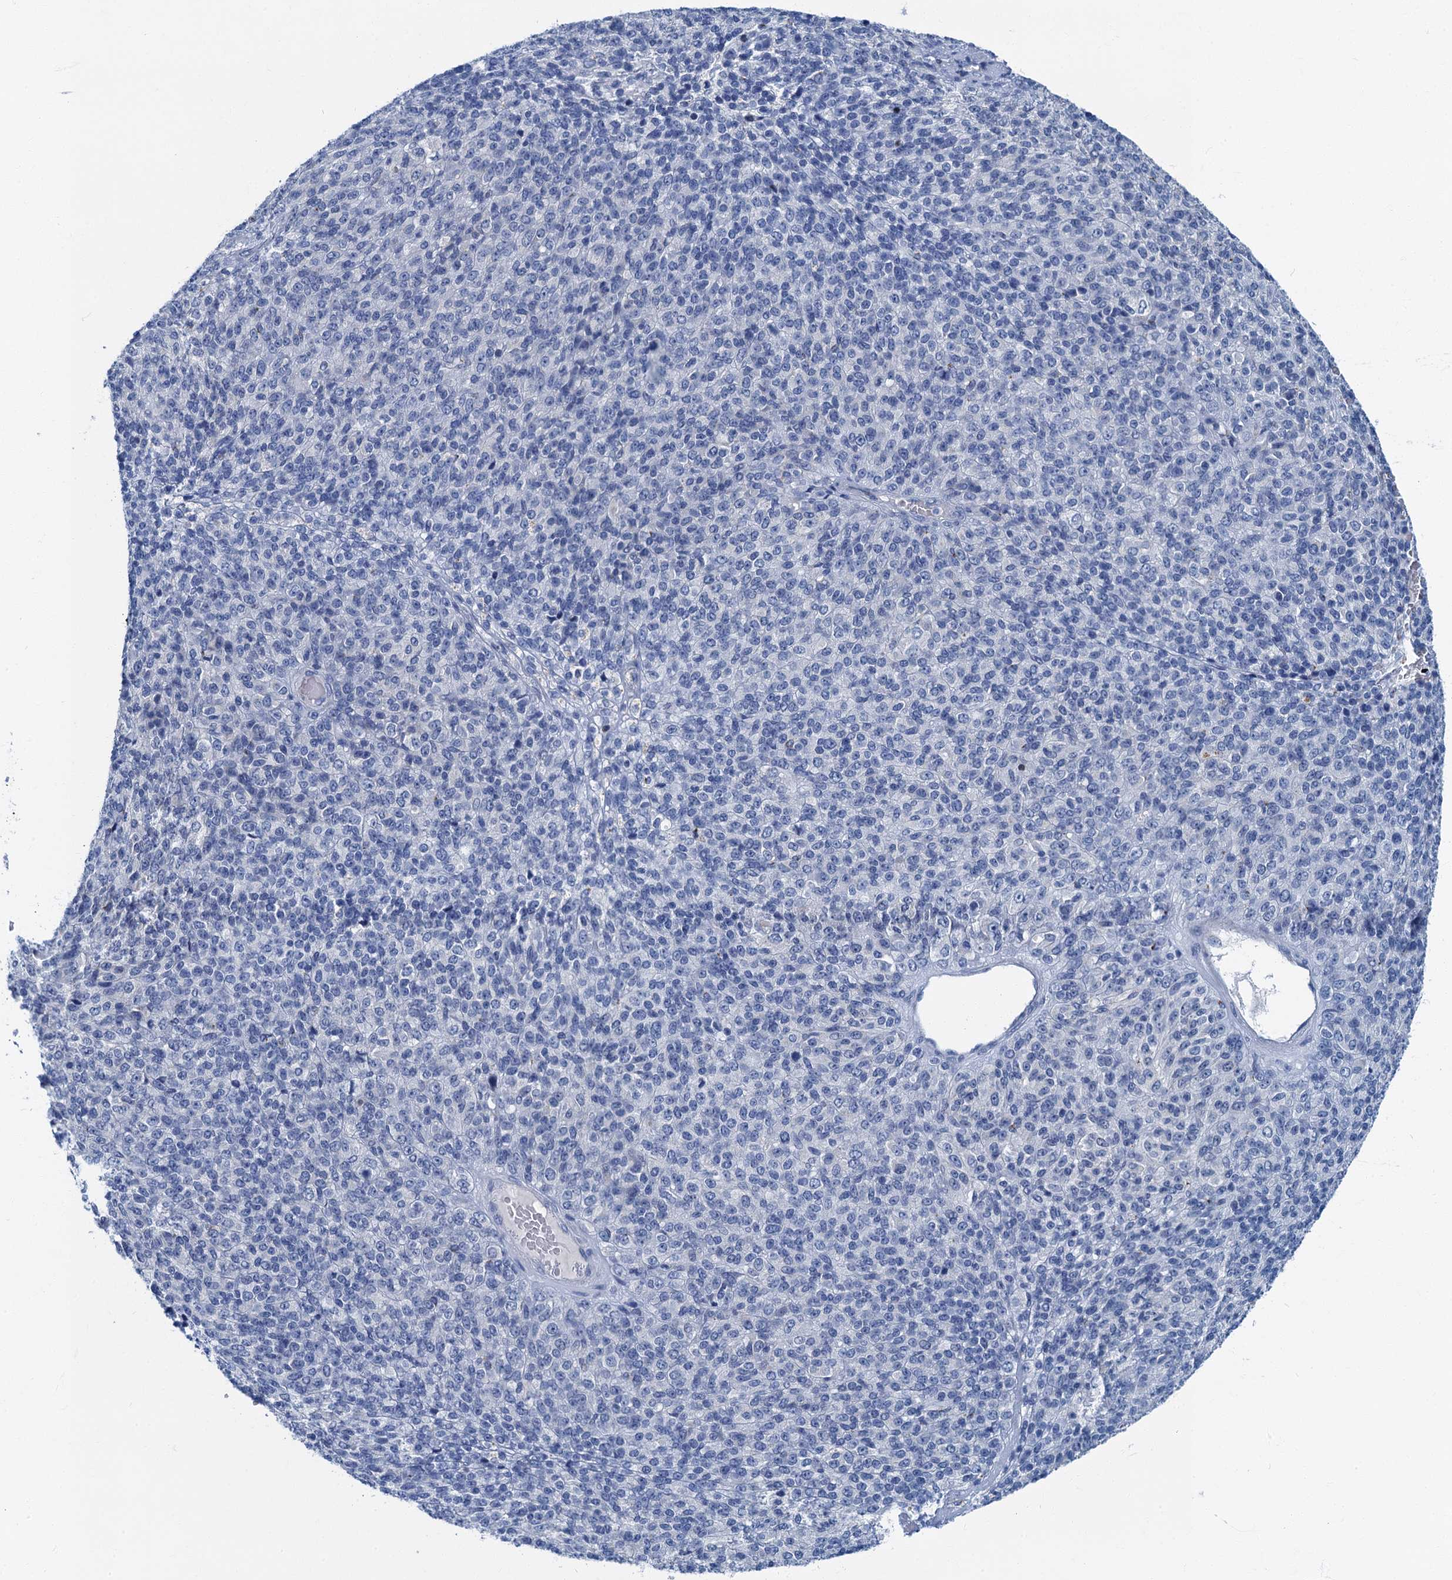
{"staining": {"intensity": "negative", "quantity": "none", "location": "none"}, "tissue": "melanoma", "cell_type": "Tumor cells", "image_type": "cancer", "snomed": [{"axis": "morphology", "description": "Malignant melanoma, Metastatic site"}, {"axis": "topography", "description": "Brain"}], "caption": "DAB (3,3'-diaminobenzidine) immunohistochemical staining of malignant melanoma (metastatic site) exhibits no significant expression in tumor cells.", "gene": "LYPD3", "patient": {"sex": "female", "age": 56}}